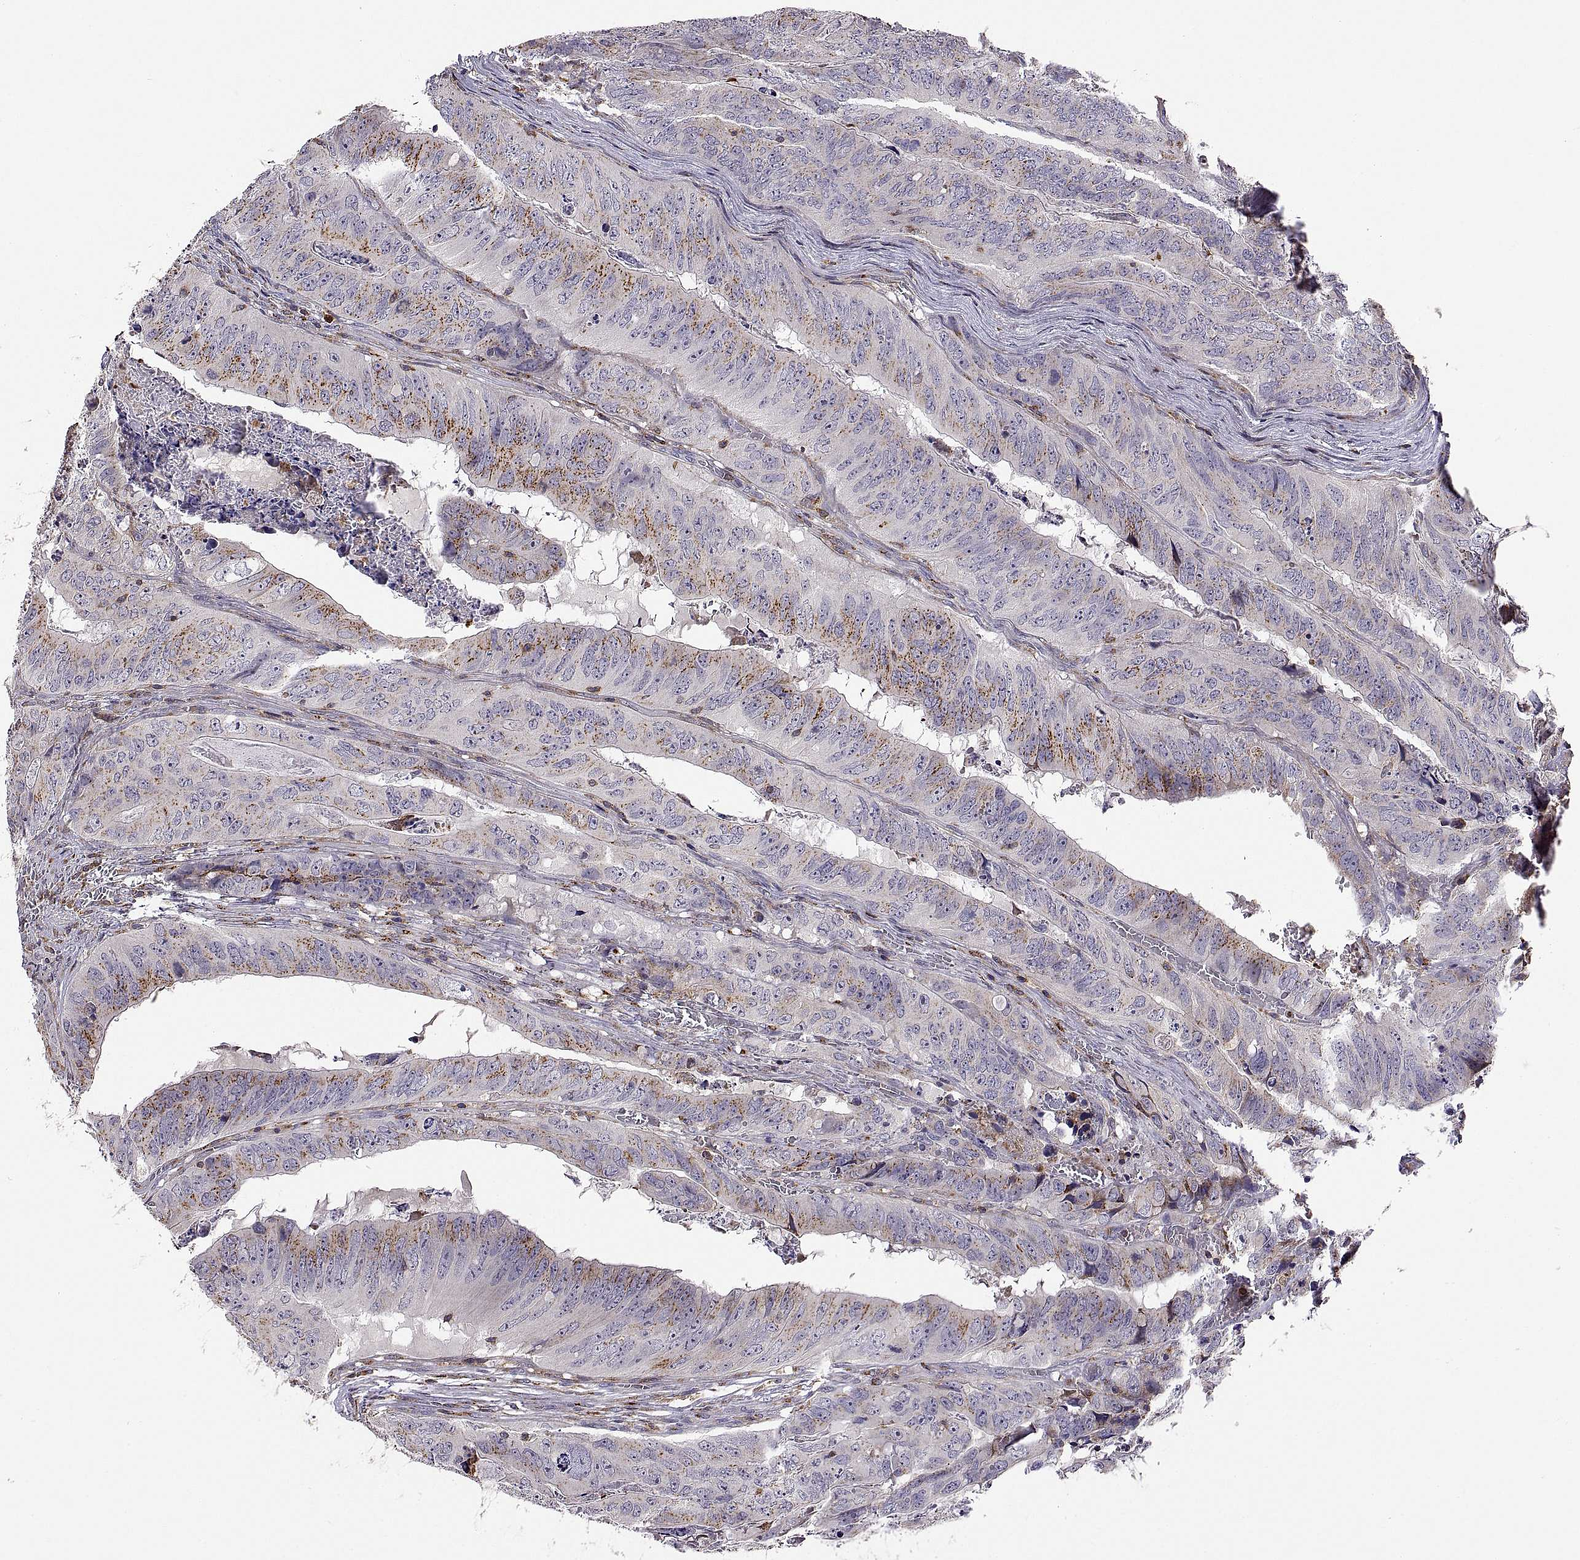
{"staining": {"intensity": "strong", "quantity": "<25%", "location": "cytoplasmic/membranous"}, "tissue": "colorectal cancer", "cell_type": "Tumor cells", "image_type": "cancer", "snomed": [{"axis": "morphology", "description": "Adenocarcinoma, NOS"}, {"axis": "topography", "description": "Colon"}], "caption": "Adenocarcinoma (colorectal) stained with DAB immunohistochemistry demonstrates medium levels of strong cytoplasmic/membranous staining in about <25% of tumor cells.", "gene": "ACAP1", "patient": {"sex": "male", "age": 79}}